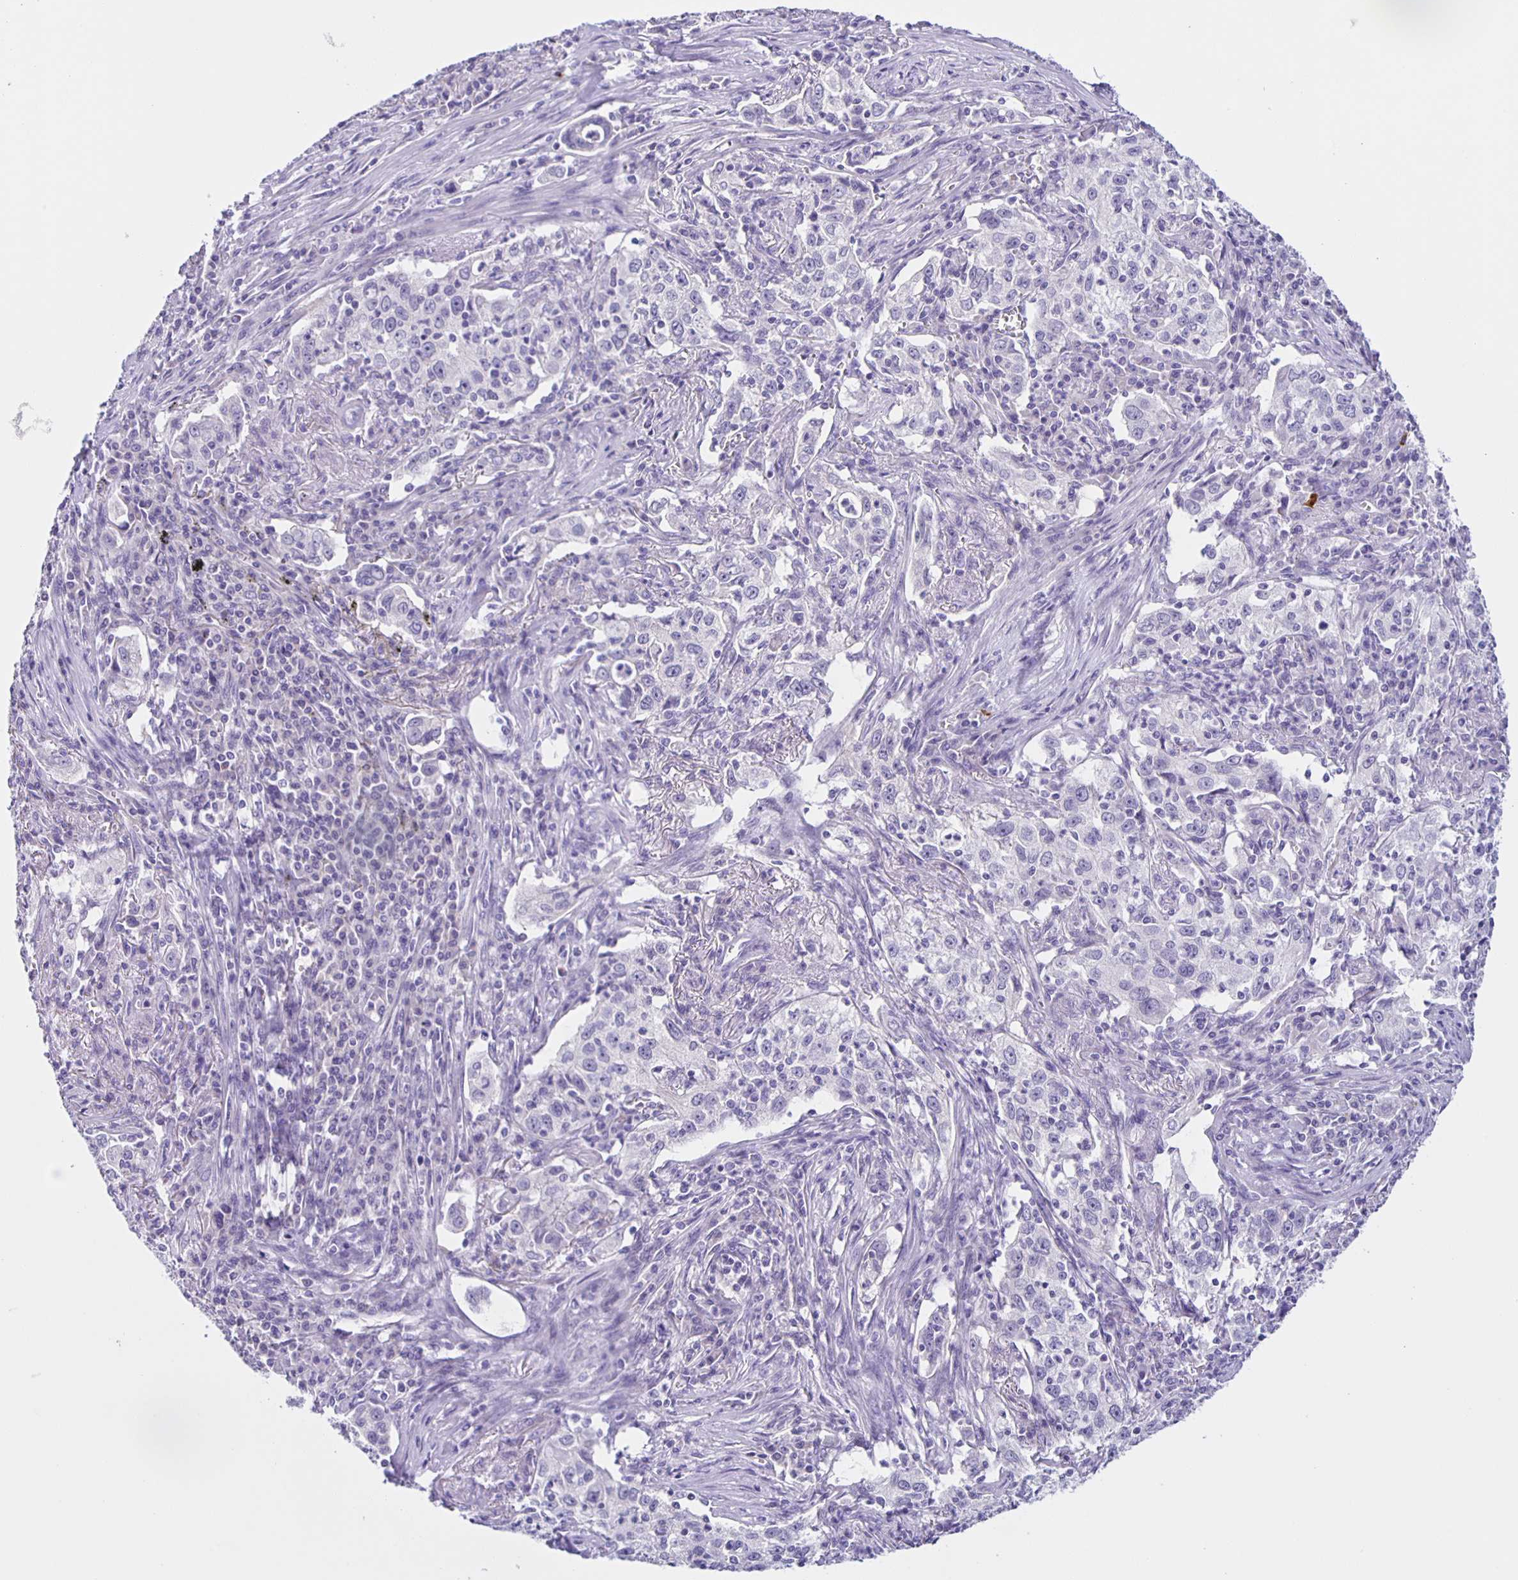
{"staining": {"intensity": "negative", "quantity": "none", "location": "none"}, "tissue": "lung cancer", "cell_type": "Tumor cells", "image_type": "cancer", "snomed": [{"axis": "morphology", "description": "Squamous cell carcinoma, NOS"}, {"axis": "topography", "description": "Lung"}], "caption": "DAB (3,3'-diaminobenzidine) immunohistochemical staining of human lung cancer displays no significant positivity in tumor cells.", "gene": "SLC12A3", "patient": {"sex": "male", "age": 71}}